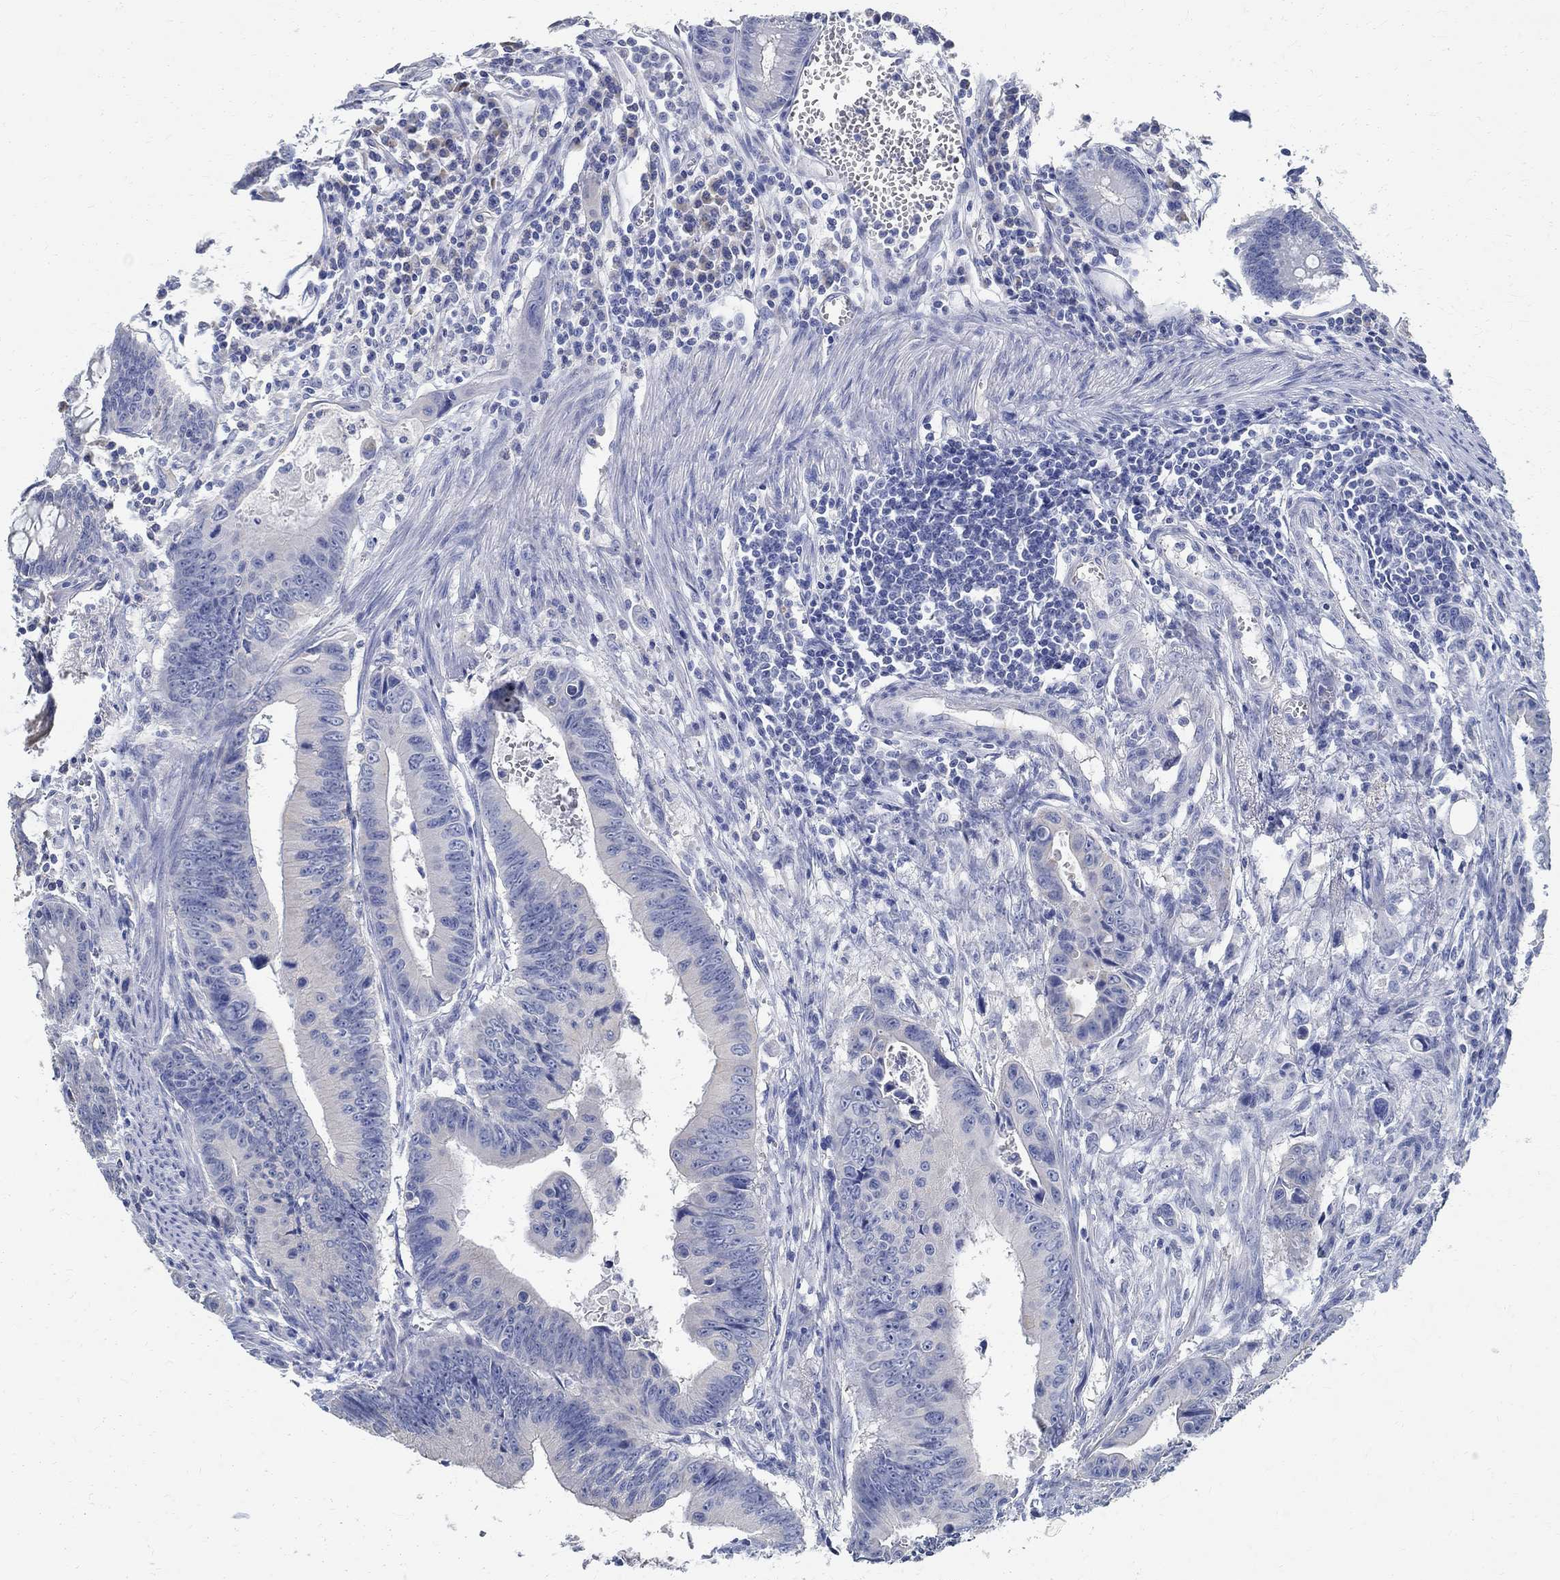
{"staining": {"intensity": "negative", "quantity": "none", "location": "none"}, "tissue": "colorectal cancer", "cell_type": "Tumor cells", "image_type": "cancer", "snomed": [{"axis": "morphology", "description": "Adenocarcinoma, NOS"}, {"axis": "topography", "description": "Colon"}], "caption": "The micrograph demonstrates no staining of tumor cells in colorectal cancer (adenocarcinoma).", "gene": "PRX", "patient": {"sex": "female", "age": 87}}